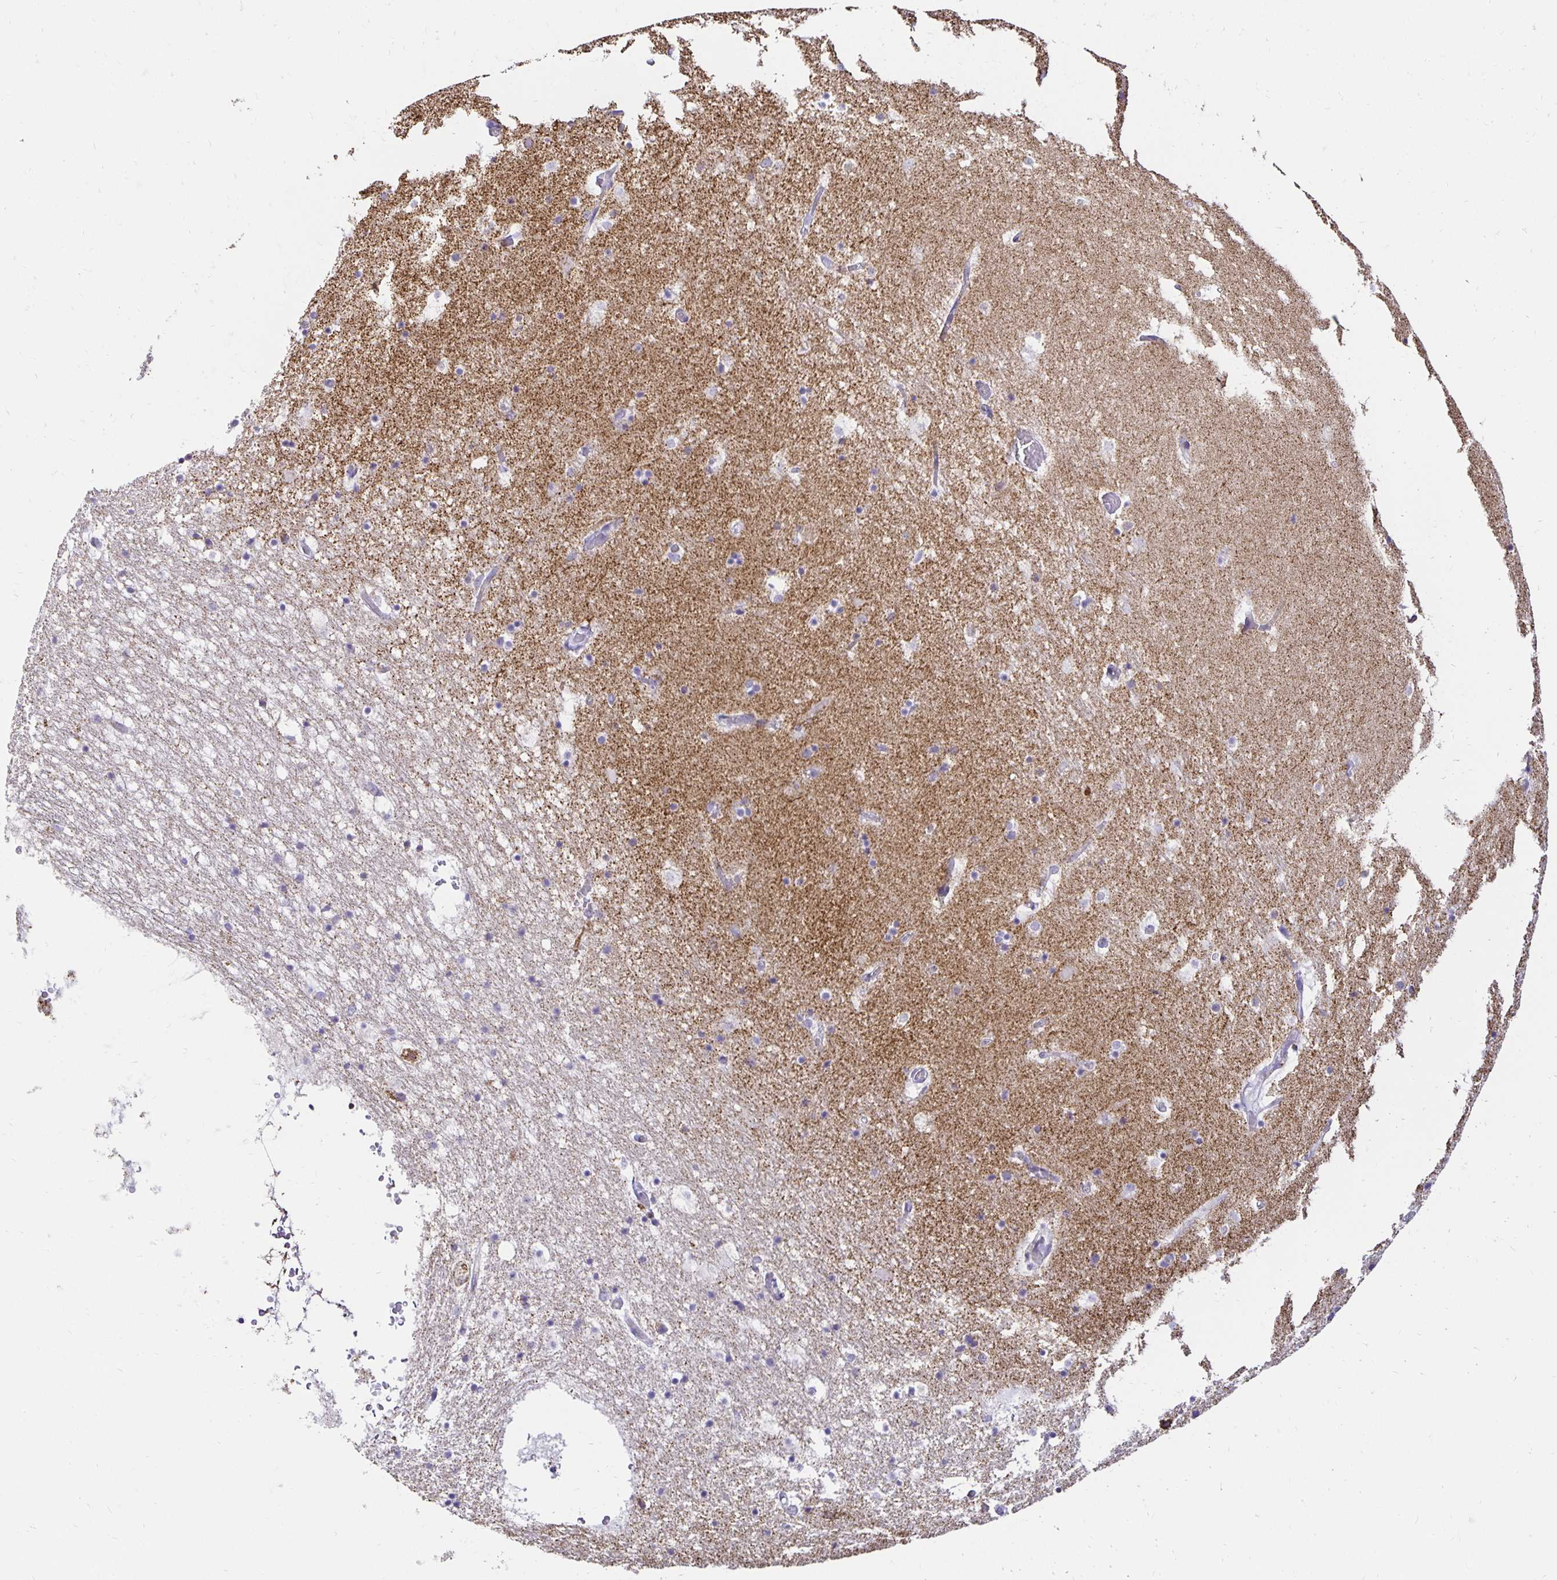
{"staining": {"intensity": "negative", "quantity": "none", "location": "none"}, "tissue": "hippocampus", "cell_type": "Glial cells", "image_type": "normal", "snomed": [{"axis": "morphology", "description": "Normal tissue, NOS"}, {"axis": "topography", "description": "Hippocampus"}], "caption": "IHC photomicrograph of benign hippocampus: hippocampus stained with DAB exhibits no significant protein expression in glial cells.", "gene": "PLAAT2", "patient": {"sex": "female", "age": 52}}